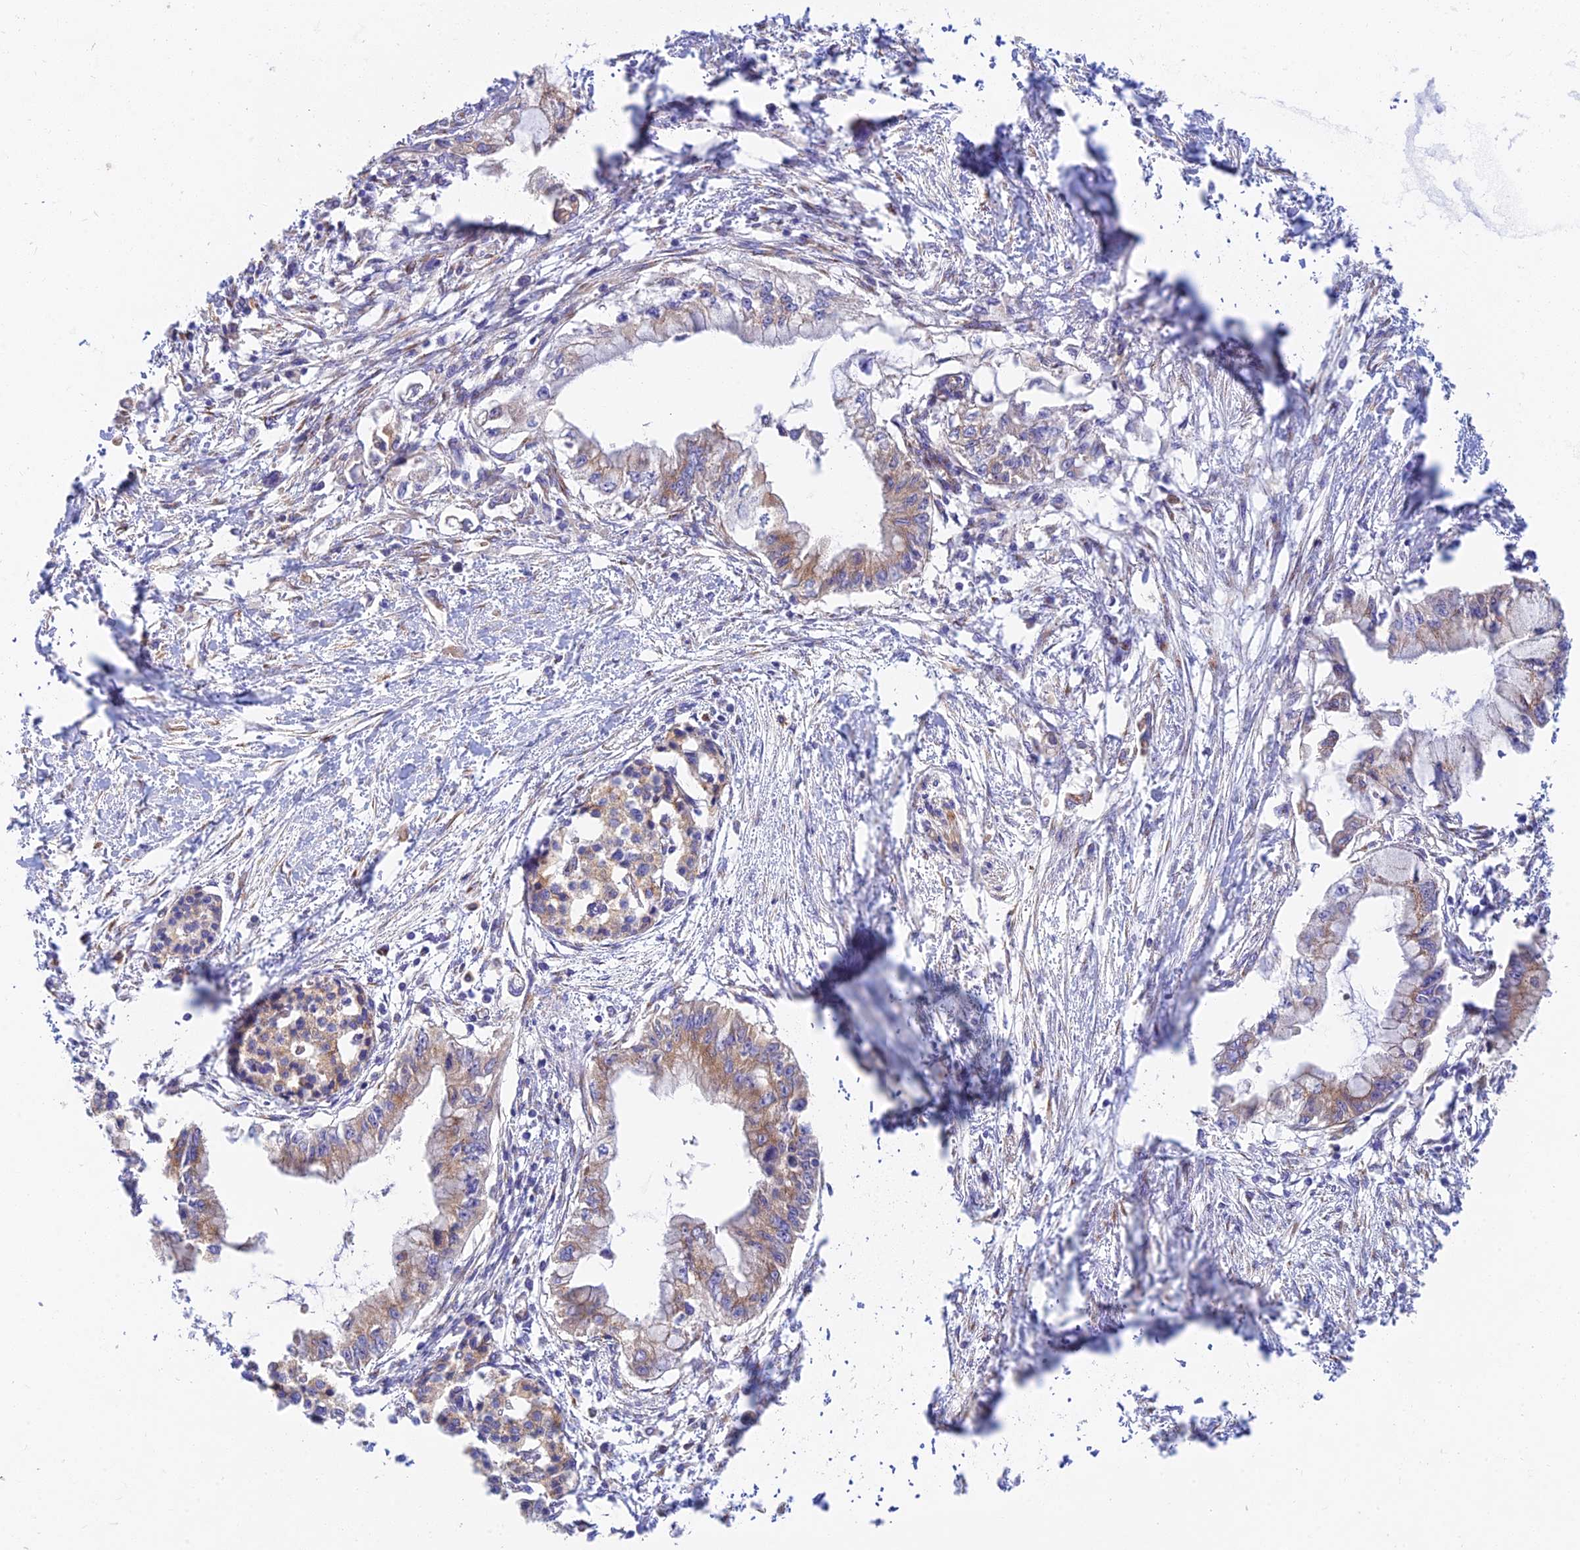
{"staining": {"intensity": "weak", "quantity": ">75%", "location": "cytoplasmic/membranous"}, "tissue": "pancreatic cancer", "cell_type": "Tumor cells", "image_type": "cancer", "snomed": [{"axis": "morphology", "description": "Adenocarcinoma, NOS"}, {"axis": "topography", "description": "Pancreas"}], "caption": "The immunohistochemical stain labels weak cytoplasmic/membranous staining in tumor cells of pancreatic cancer tissue. (Stains: DAB (3,3'-diaminobenzidine) in brown, nuclei in blue, Microscopy: brightfield microscopy at high magnification).", "gene": "GOLGA3", "patient": {"sex": "male", "age": 48}}